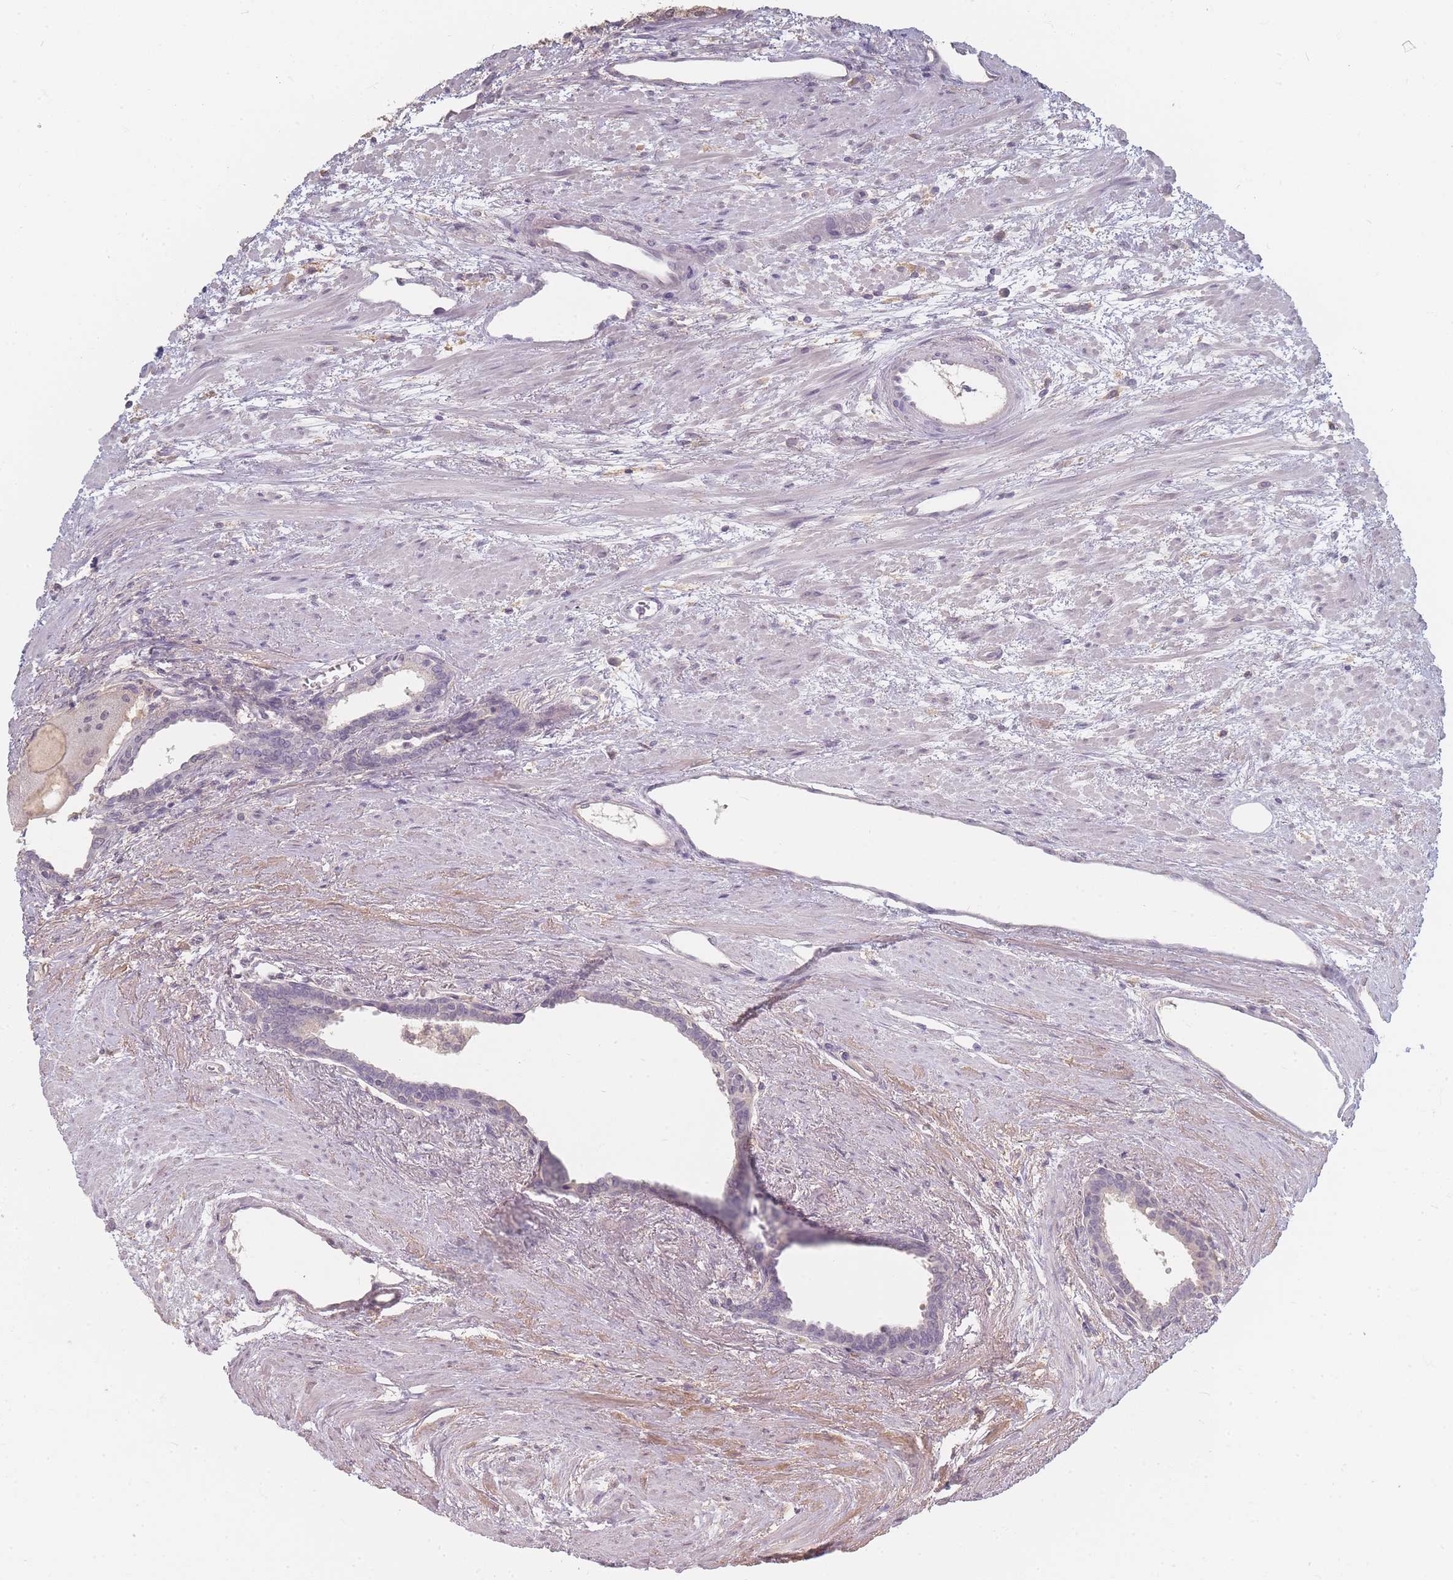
{"staining": {"intensity": "weak", "quantity": "<25%", "location": "nuclear"}, "tissue": "prostate cancer", "cell_type": "Tumor cells", "image_type": "cancer", "snomed": [{"axis": "morphology", "description": "Adenocarcinoma, High grade"}, {"axis": "topography", "description": "Prostate"}], "caption": "Immunohistochemistry micrograph of prostate cancer (high-grade adenocarcinoma) stained for a protein (brown), which shows no expression in tumor cells.", "gene": "RFTN1", "patient": {"sex": "male", "age": 69}}